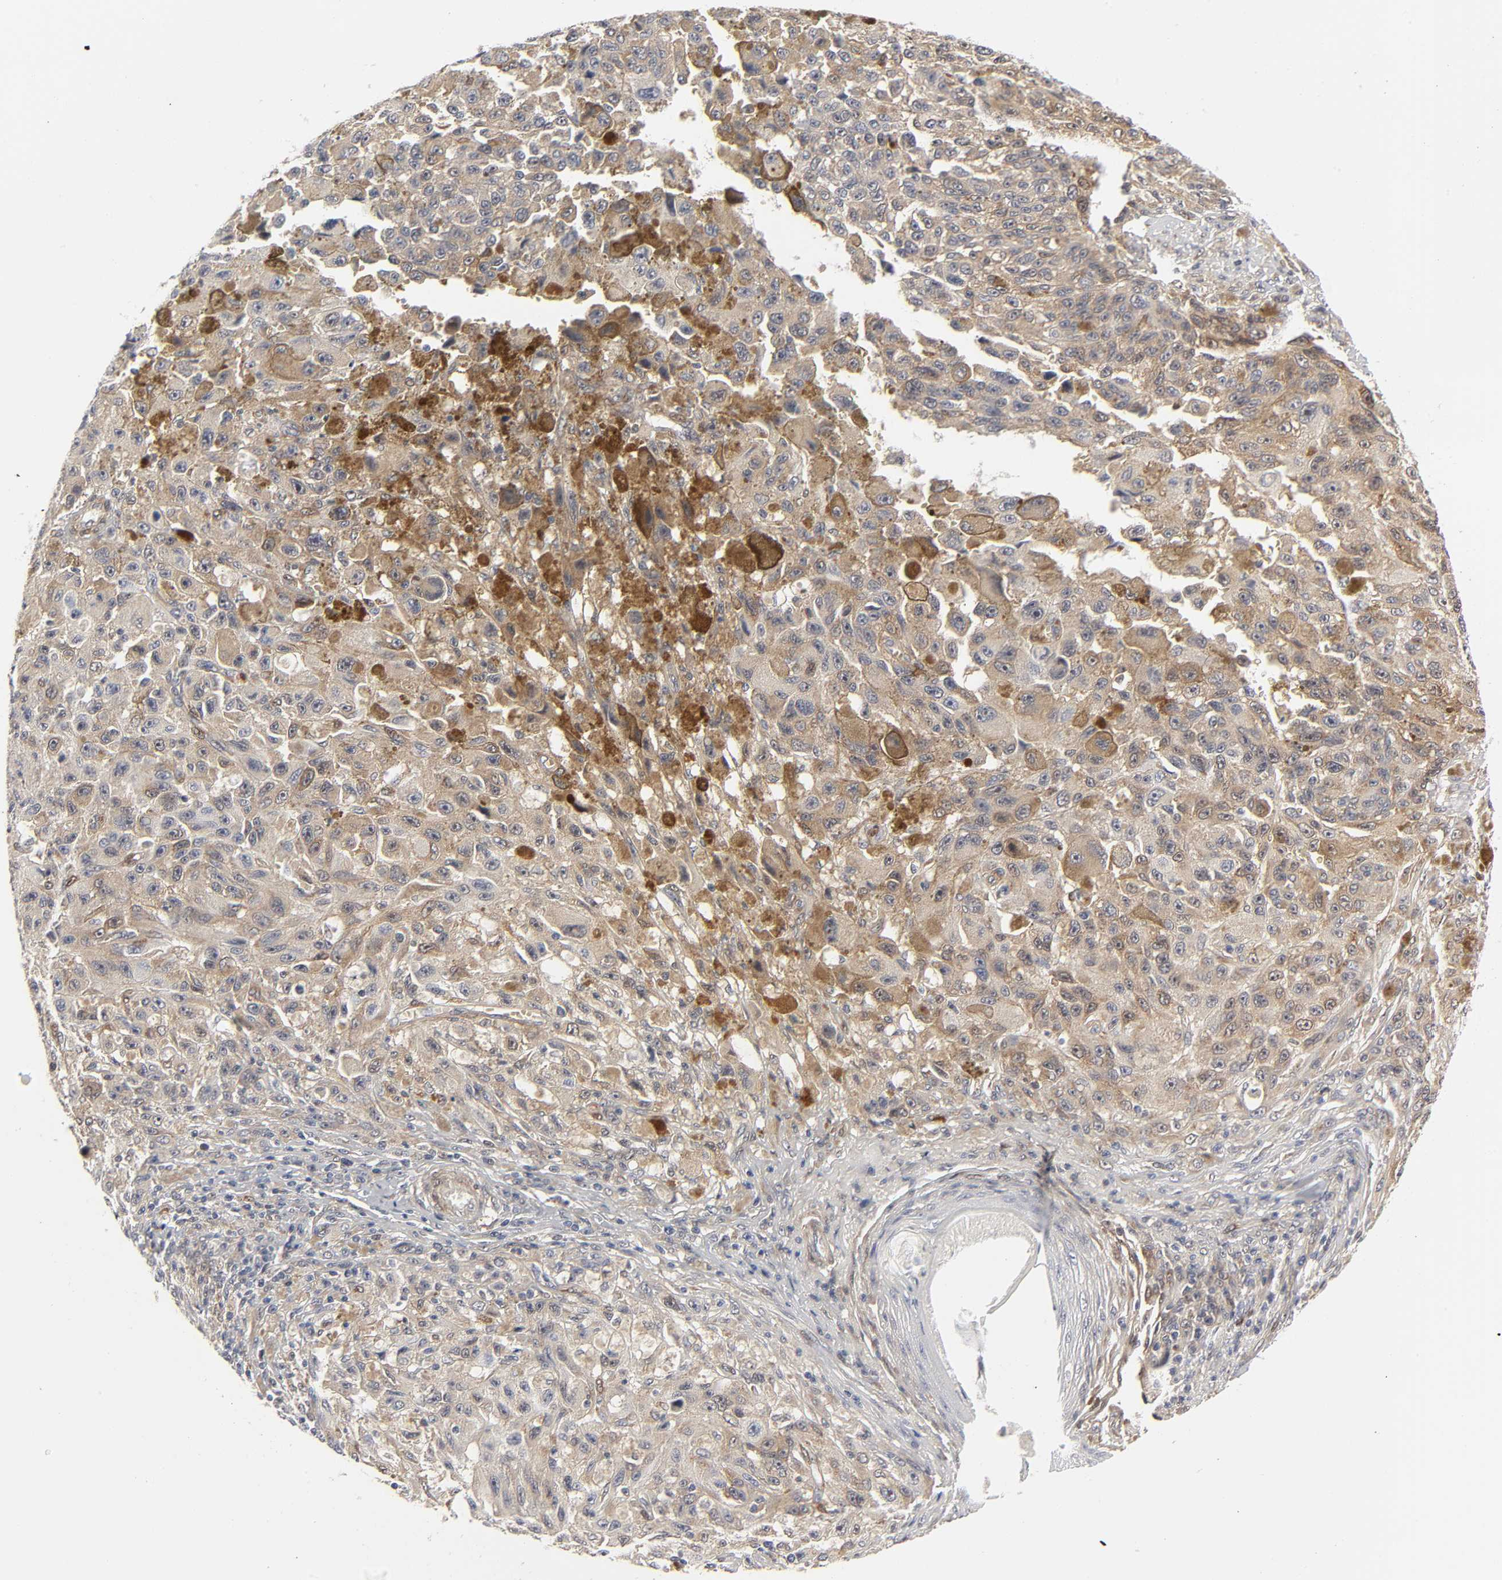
{"staining": {"intensity": "moderate", "quantity": ">75%", "location": "cytoplasmic/membranous"}, "tissue": "melanoma", "cell_type": "Tumor cells", "image_type": "cancer", "snomed": [{"axis": "morphology", "description": "Malignant melanoma, NOS"}, {"axis": "topography", "description": "Skin"}], "caption": "Malignant melanoma stained with a protein marker displays moderate staining in tumor cells.", "gene": "PTEN", "patient": {"sex": "male", "age": 81}}